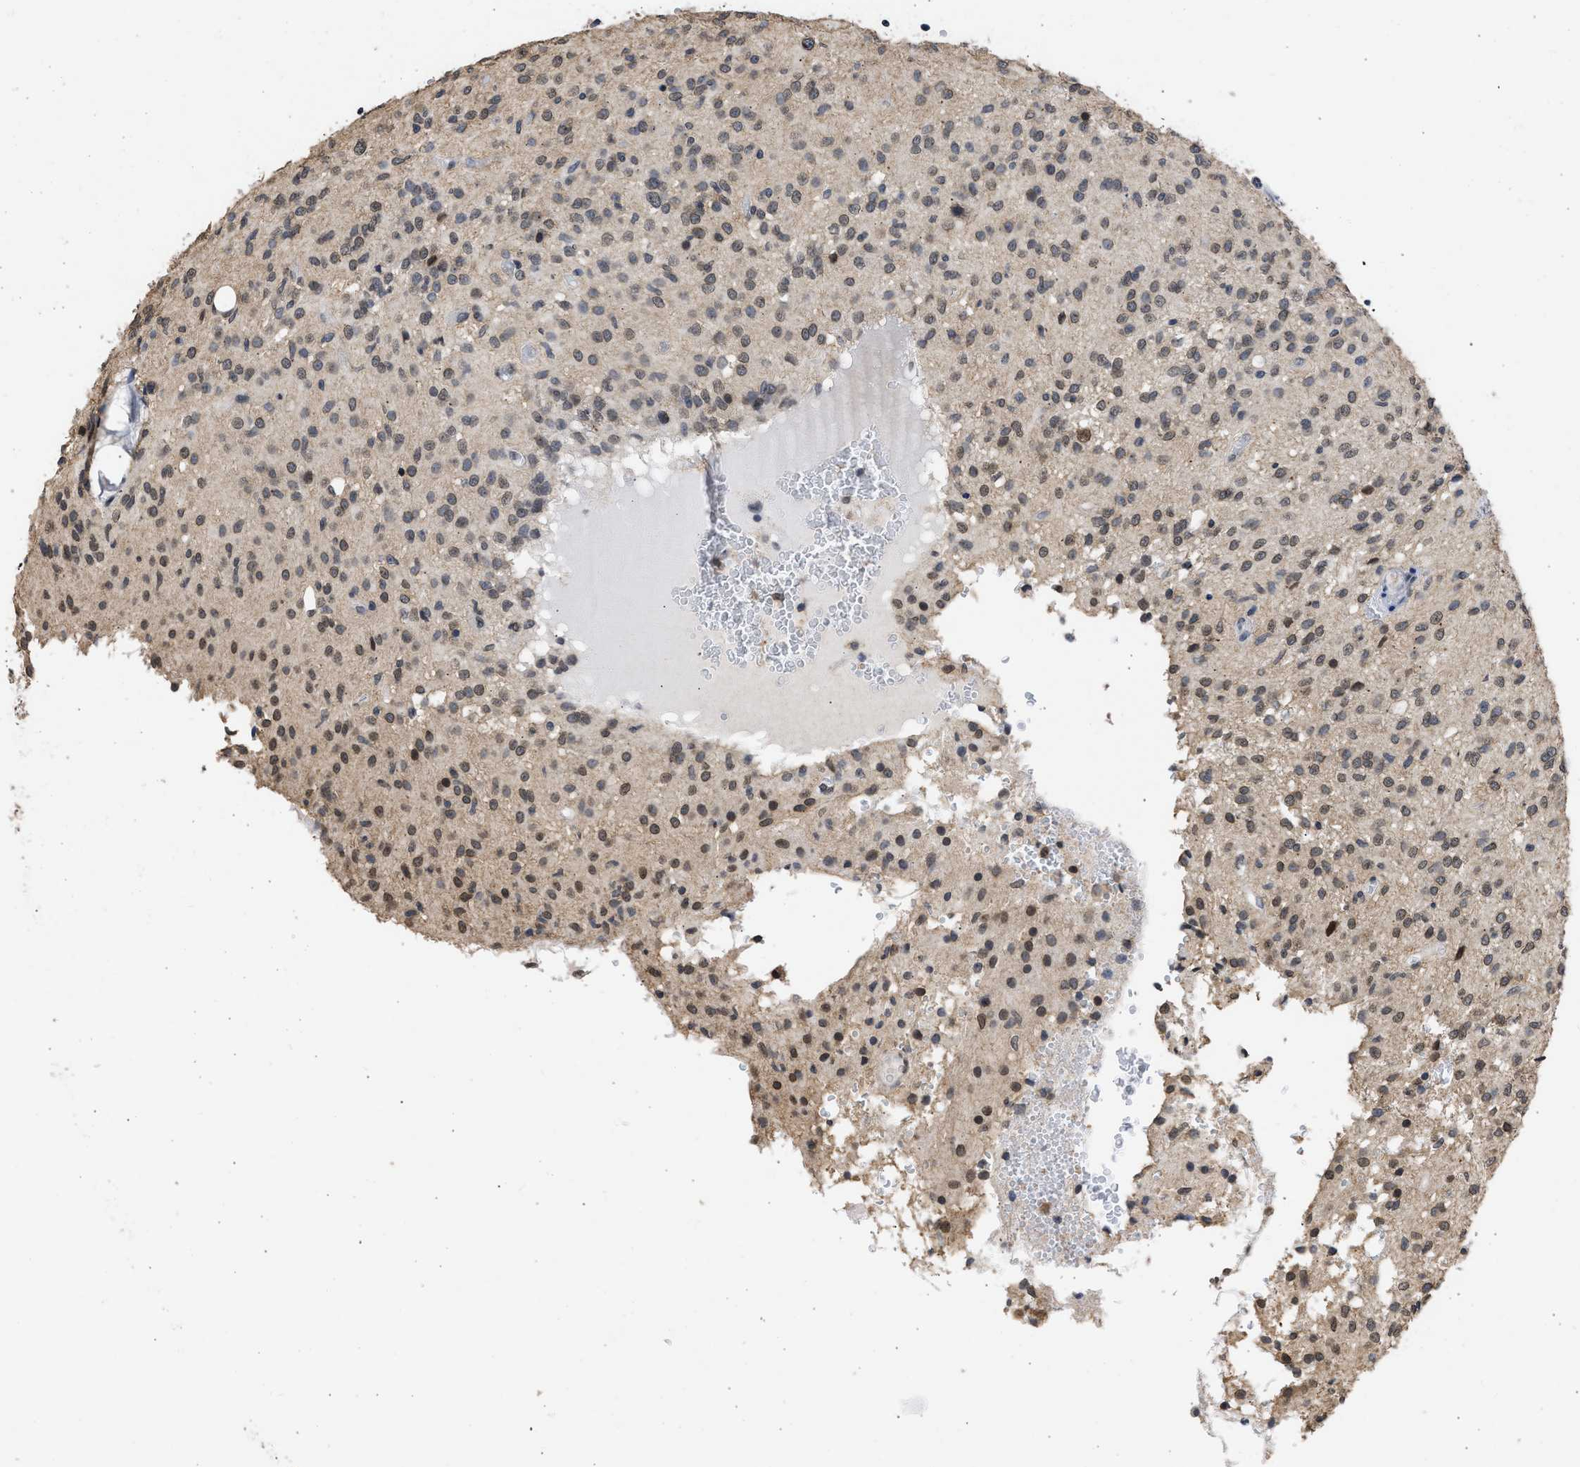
{"staining": {"intensity": "moderate", "quantity": "<25%", "location": "cytoplasmic/membranous,nuclear"}, "tissue": "glioma", "cell_type": "Tumor cells", "image_type": "cancer", "snomed": [{"axis": "morphology", "description": "Glioma, malignant, High grade"}, {"axis": "topography", "description": "Brain"}], "caption": "Immunohistochemical staining of glioma shows moderate cytoplasmic/membranous and nuclear protein positivity in about <25% of tumor cells.", "gene": "NUP35", "patient": {"sex": "female", "age": 59}}